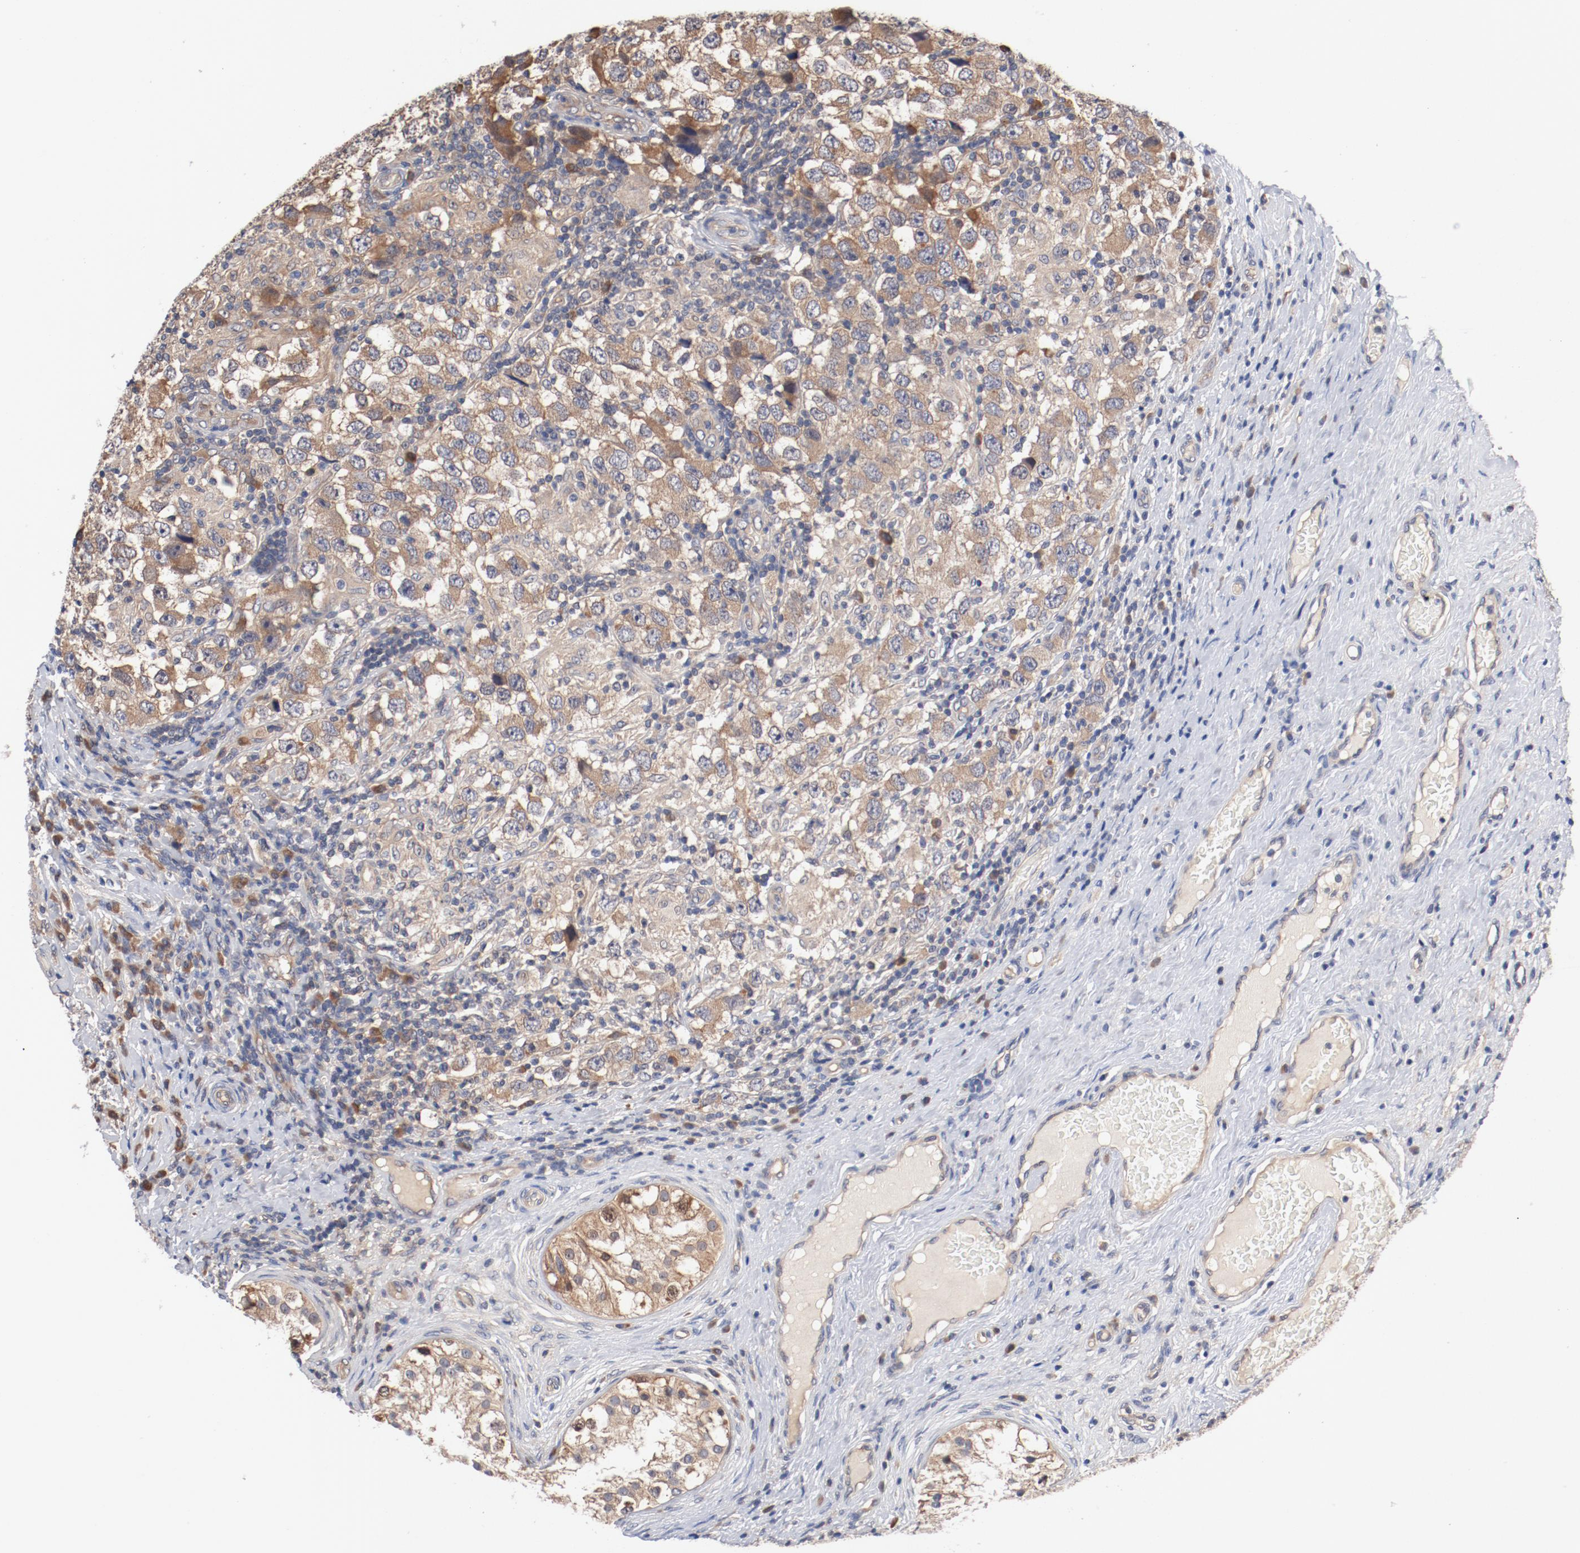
{"staining": {"intensity": "weak", "quantity": ">75%", "location": "cytoplasmic/membranous"}, "tissue": "testis cancer", "cell_type": "Tumor cells", "image_type": "cancer", "snomed": [{"axis": "morphology", "description": "Carcinoma, Embryonal, NOS"}, {"axis": "topography", "description": "Testis"}], "caption": "This is a histology image of IHC staining of testis cancer, which shows weak expression in the cytoplasmic/membranous of tumor cells.", "gene": "PITPNM2", "patient": {"sex": "male", "age": 21}}